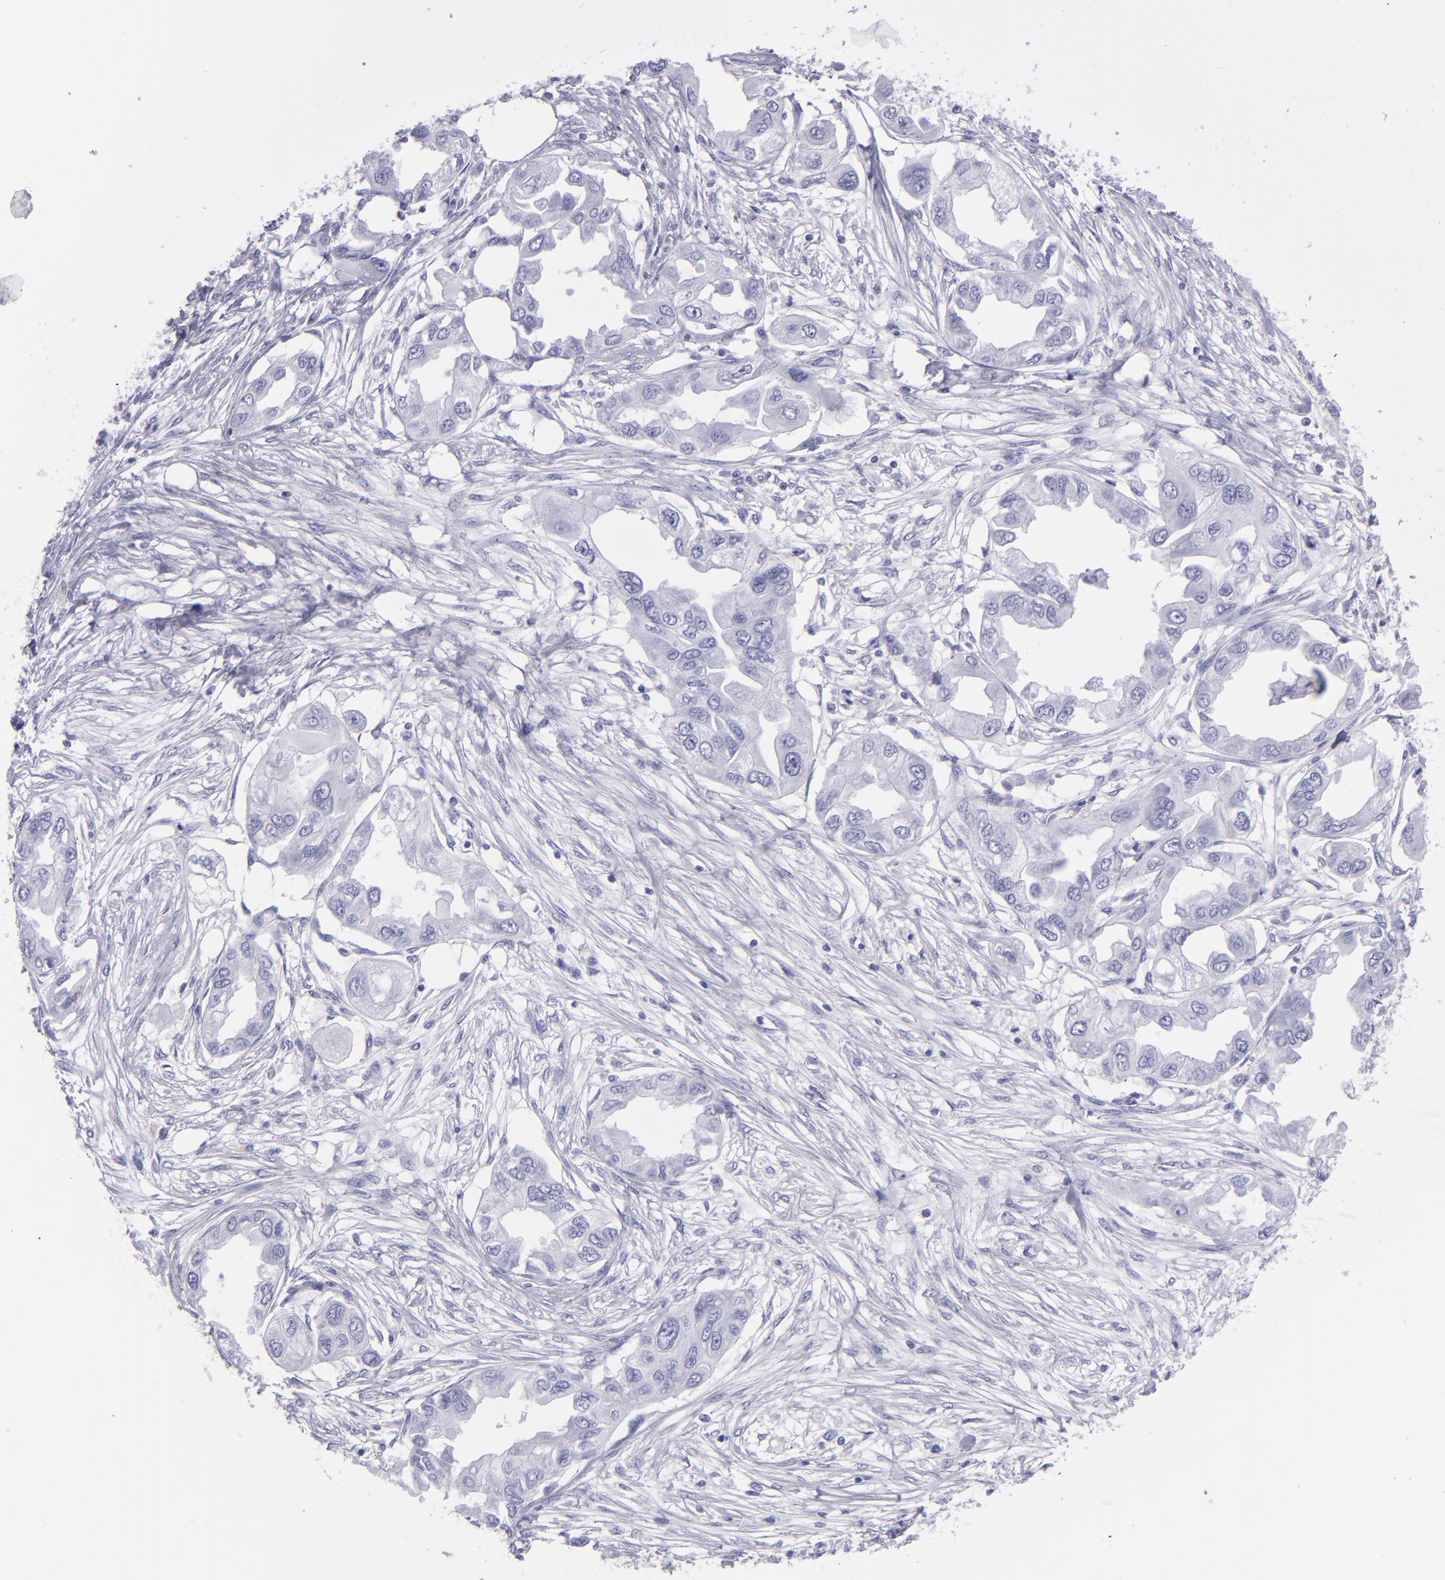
{"staining": {"intensity": "negative", "quantity": "none", "location": "none"}, "tissue": "endometrial cancer", "cell_type": "Tumor cells", "image_type": "cancer", "snomed": [{"axis": "morphology", "description": "Adenocarcinoma, NOS"}, {"axis": "topography", "description": "Endometrium"}], "caption": "This image is of endometrial cancer (adenocarcinoma) stained with IHC to label a protein in brown with the nuclei are counter-stained blue. There is no positivity in tumor cells. Nuclei are stained in blue.", "gene": "TG", "patient": {"sex": "female", "age": 67}}